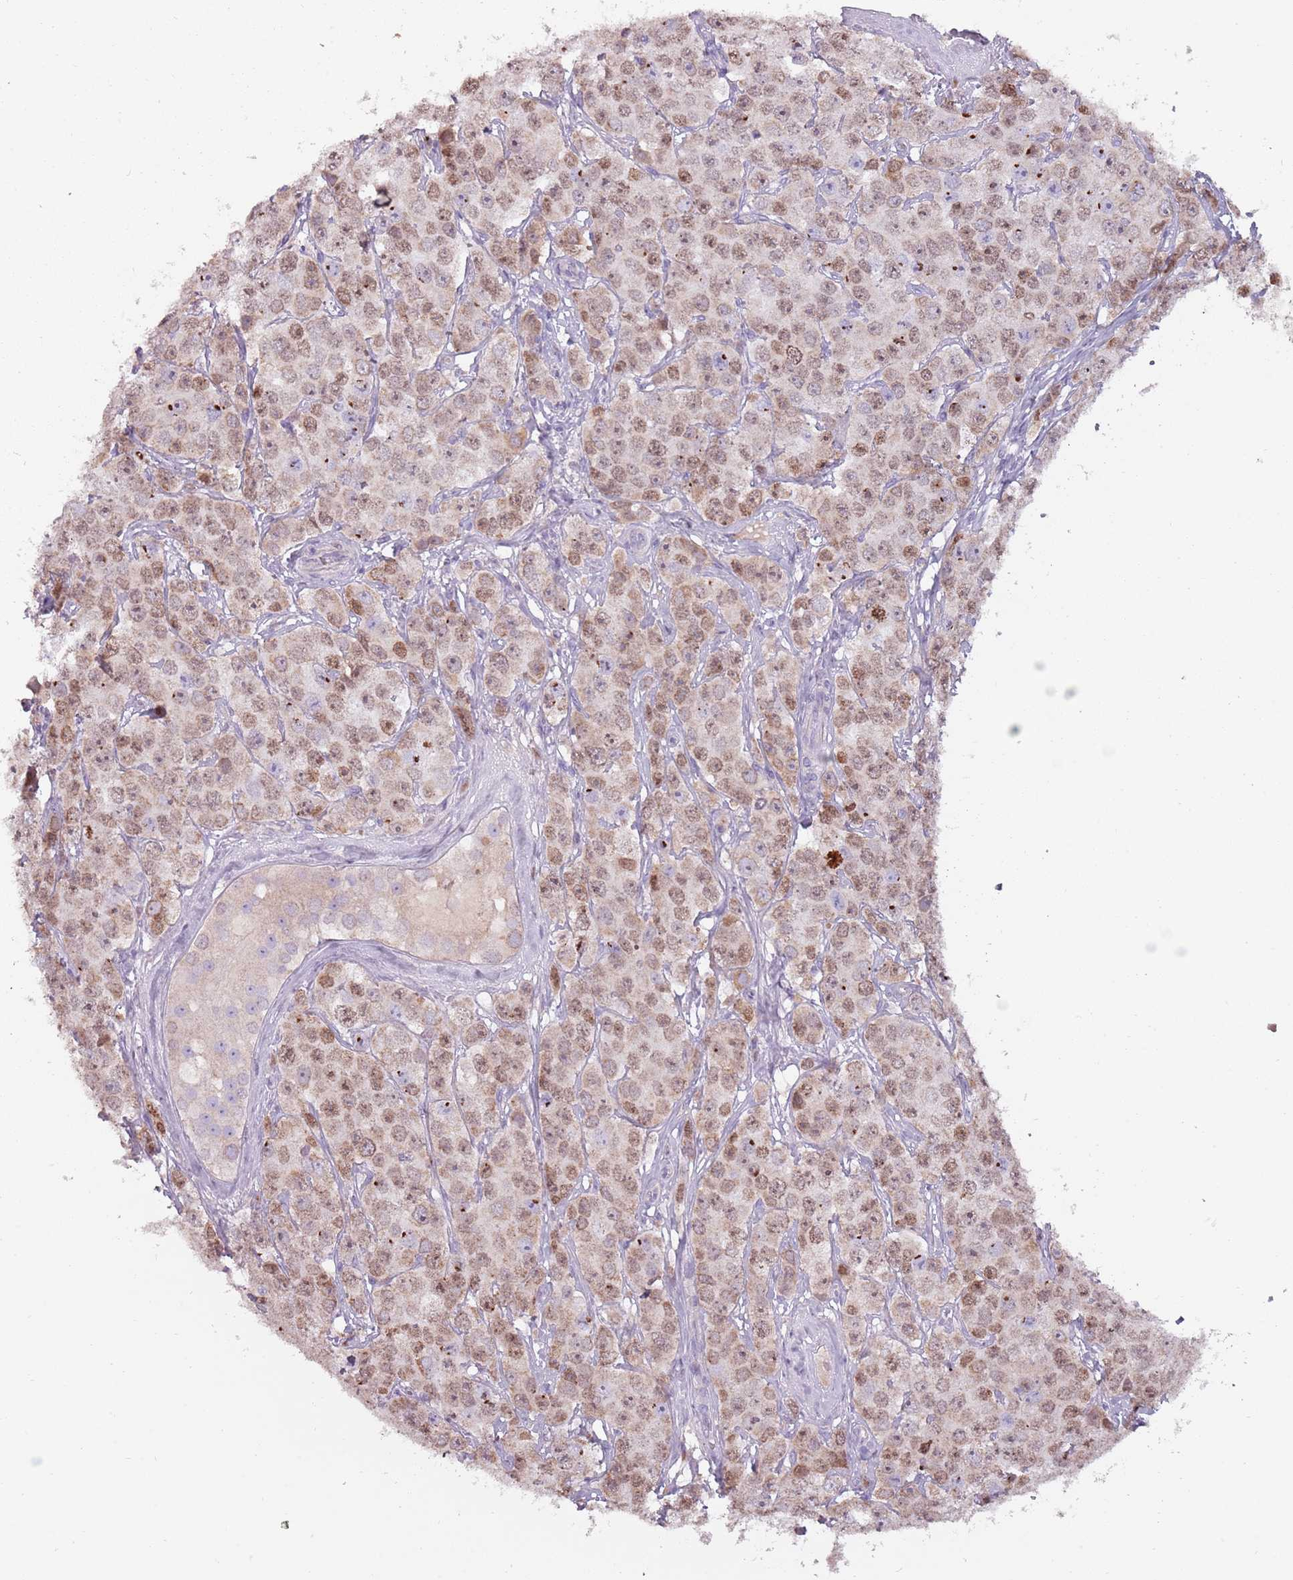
{"staining": {"intensity": "moderate", "quantity": ">75%", "location": "nuclear"}, "tissue": "testis cancer", "cell_type": "Tumor cells", "image_type": "cancer", "snomed": [{"axis": "morphology", "description": "Seminoma, NOS"}, {"axis": "topography", "description": "Testis"}], "caption": "Immunohistochemistry of testis cancer (seminoma) exhibits medium levels of moderate nuclear positivity in approximately >75% of tumor cells.", "gene": "SYS1", "patient": {"sex": "male", "age": 28}}